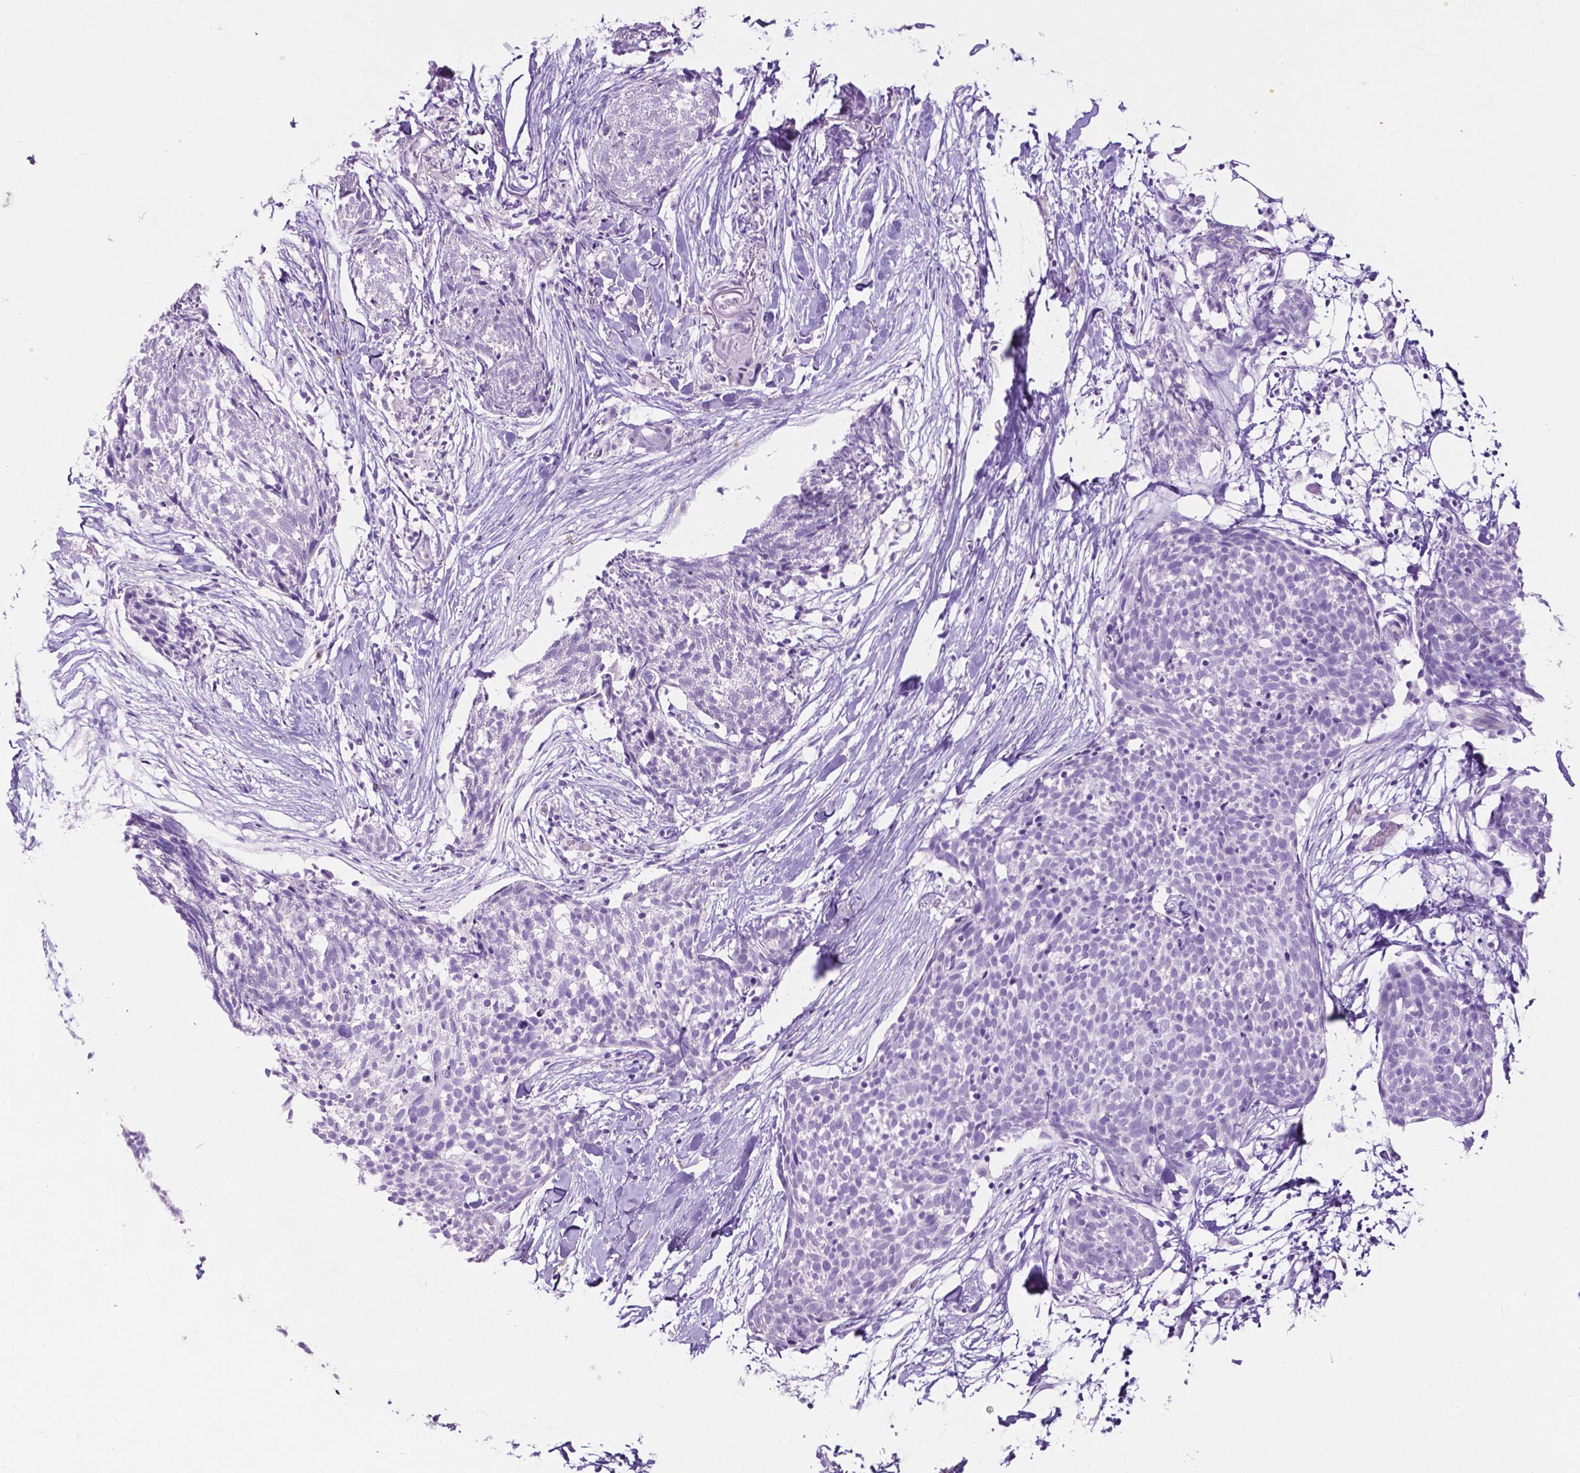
{"staining": {"intensity": "negative", "quantity": "none", "location": "none"}, "tissue": "skin cancer", "cell_type": "Tumor cells", "image_type": "cancer", "snomed": [{"axis": "morphology", "description": "Squamous cell carcinoma, NOS"}, {"axis": "topography", "description": "Skin"}, {"axis": "topography", "description": "Vulva"}], "caption": "This is an immunohistochemistry (IHC) image of human squamous cell carcinoma (skin). There is no expression in tumor cells.", "gene": "PHGR1", "patient": {"sex": "female", "age": 75}}